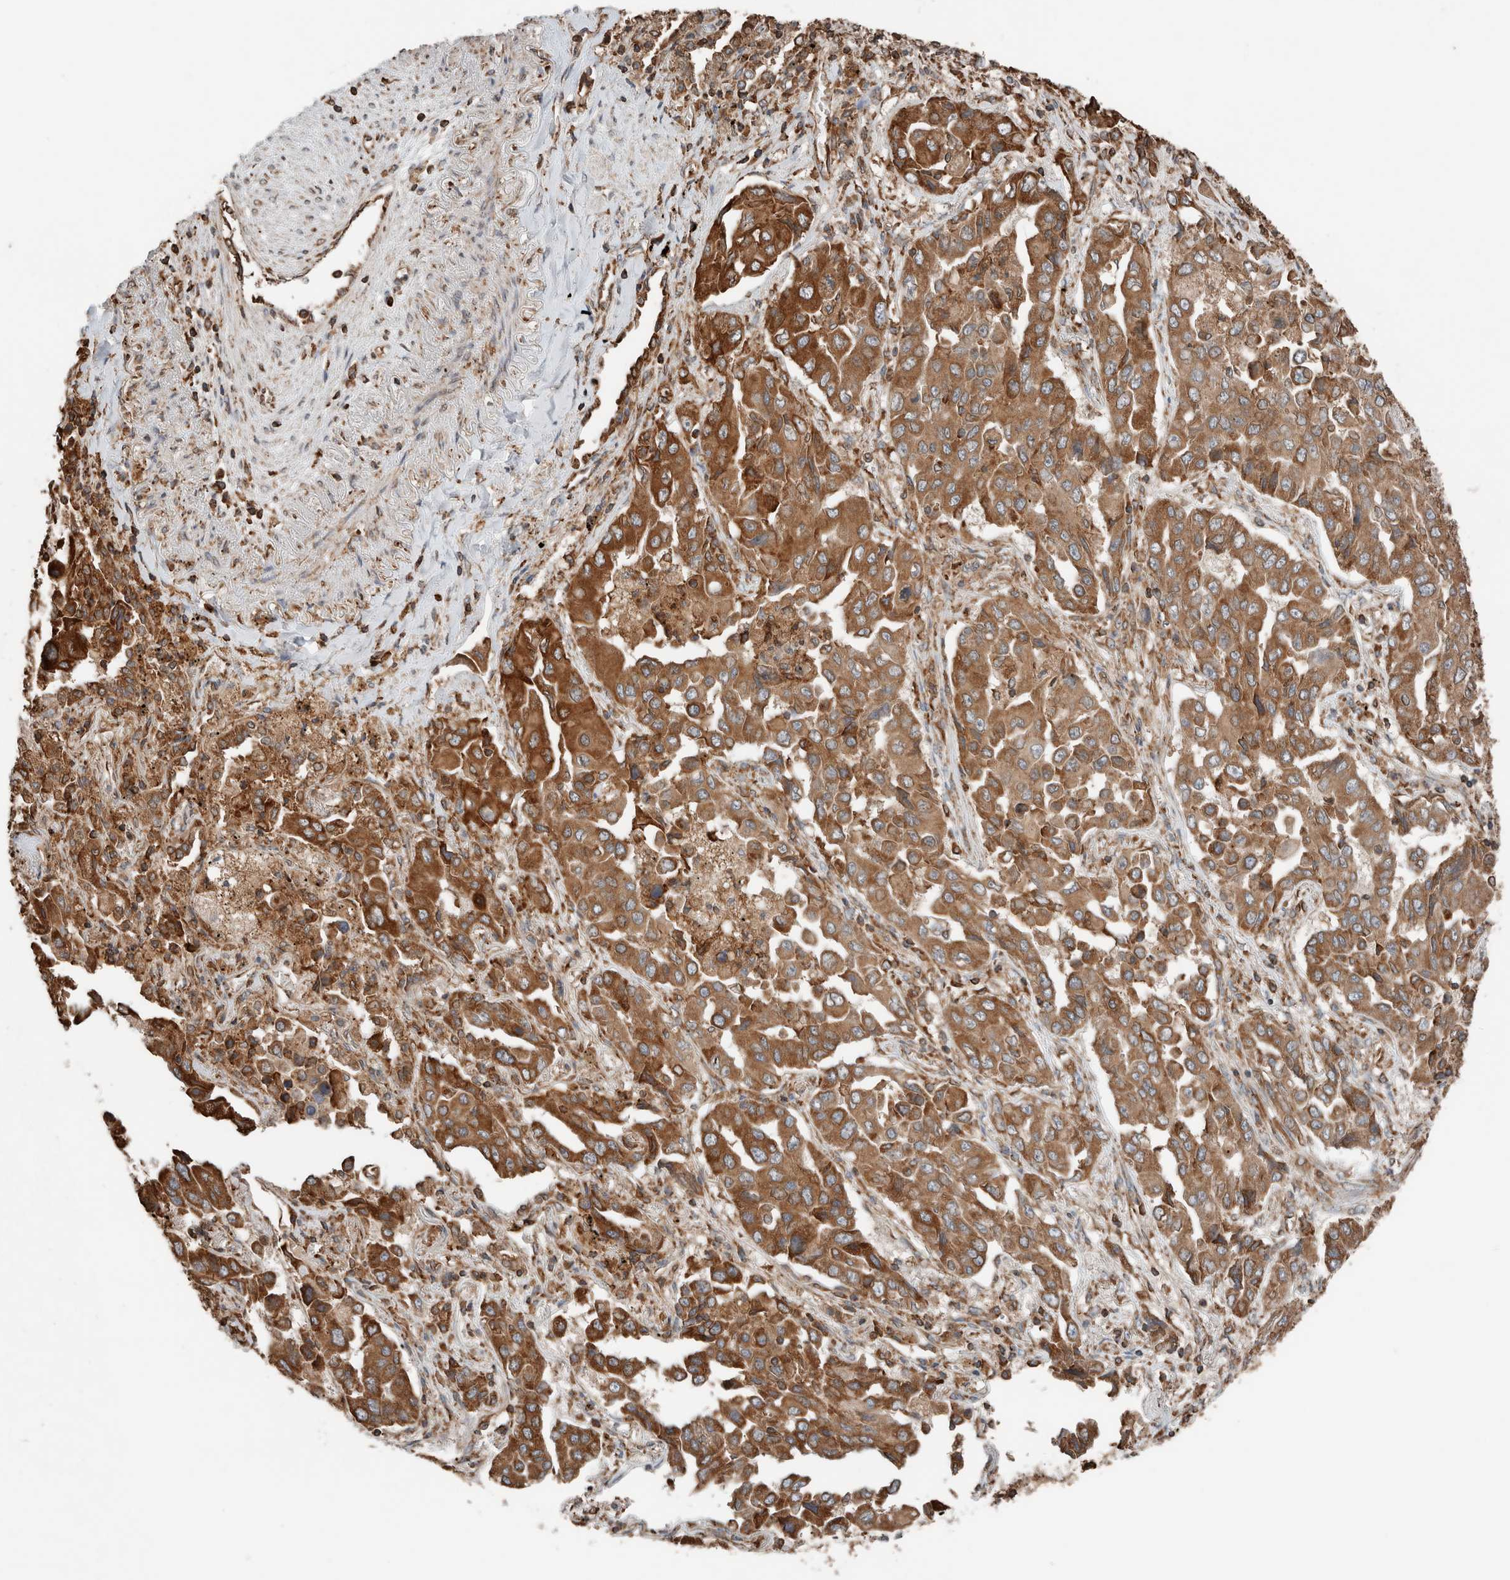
{"staining": {"intensity": "strong", "quantity": ">75%", "location": "cytoplasmic/membranous"}, "tissue": "lung cancer", "cell_type": "Tumor cells", "image_type": "cancer", "snomed": [{"axis": "morphology", "description": "Adenocarcinoma, NOS"}, {"axis": "topography", "description": "Lung"}], "caption": "Adenocarcinoma (lung) stained with DAB (3,3'-diaminobenzidine) immunohistochemistry (IHC) reveals high levels of strong cytoplasmic/membranous expression in approximately >75% of tumor cells.", "gene": "ERAP2", "patient": {"sex": "female", "age": 65}}